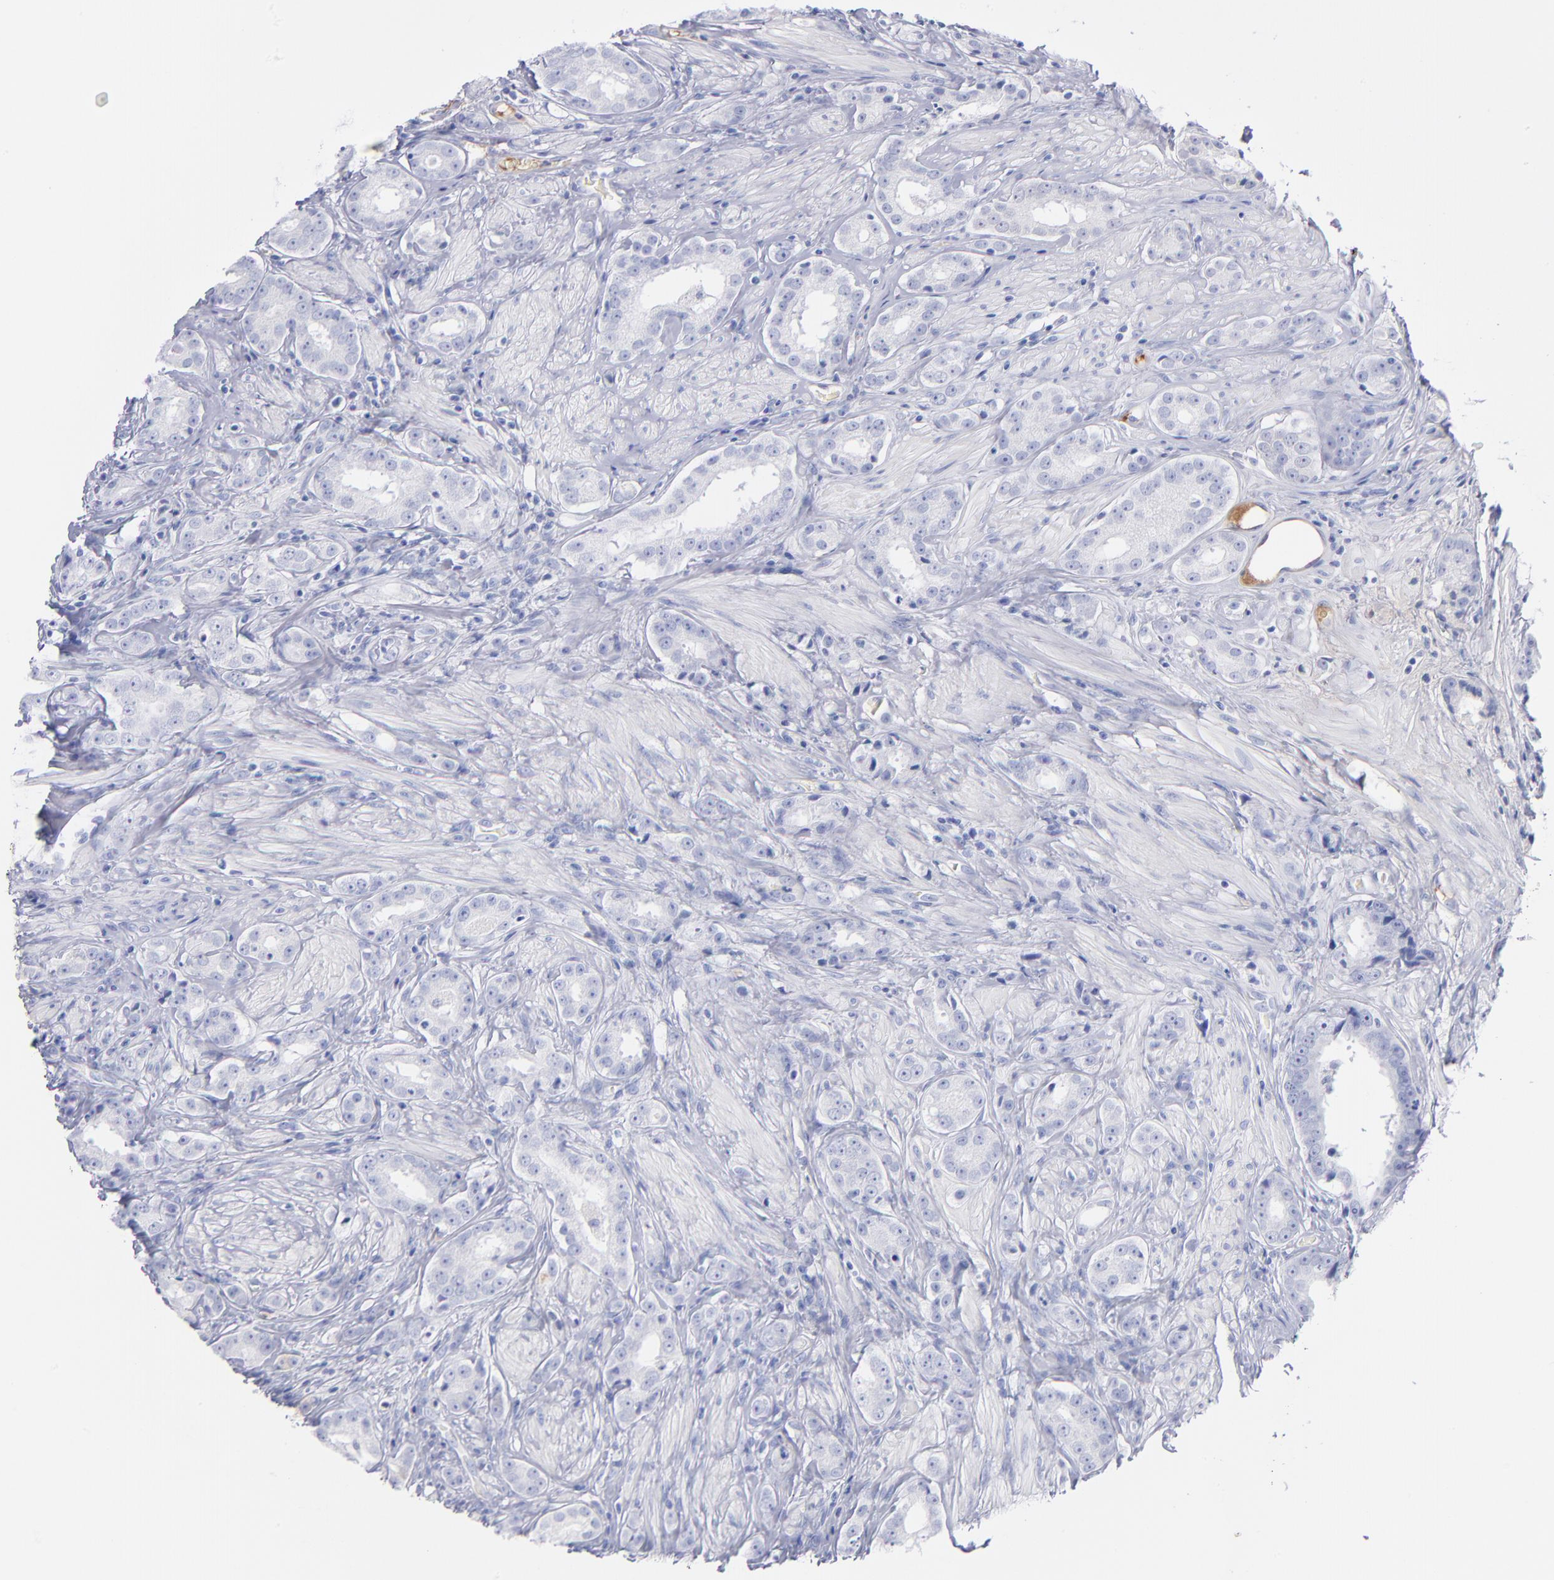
{"staining": {"intensity": "negative", "quantity": "none", "location": "none"}, "tissue": "prostate cancer", "cell_type": "Tumor cells", "image_type": "cancer", "snomed": [{"axis": "morphology", "description": "Adenocarcinoma, Medium grade"}, {"axis": "topography", "description": "Prostate"}], "caption": "High magnification brightfield microscopy of prostate cancer stained with DAB (brown) and counterstained with hematoxylin (blue): tumor cells show no significant expression.", "gene": "HP", "patient": {"sex": "male", "age": 53}}